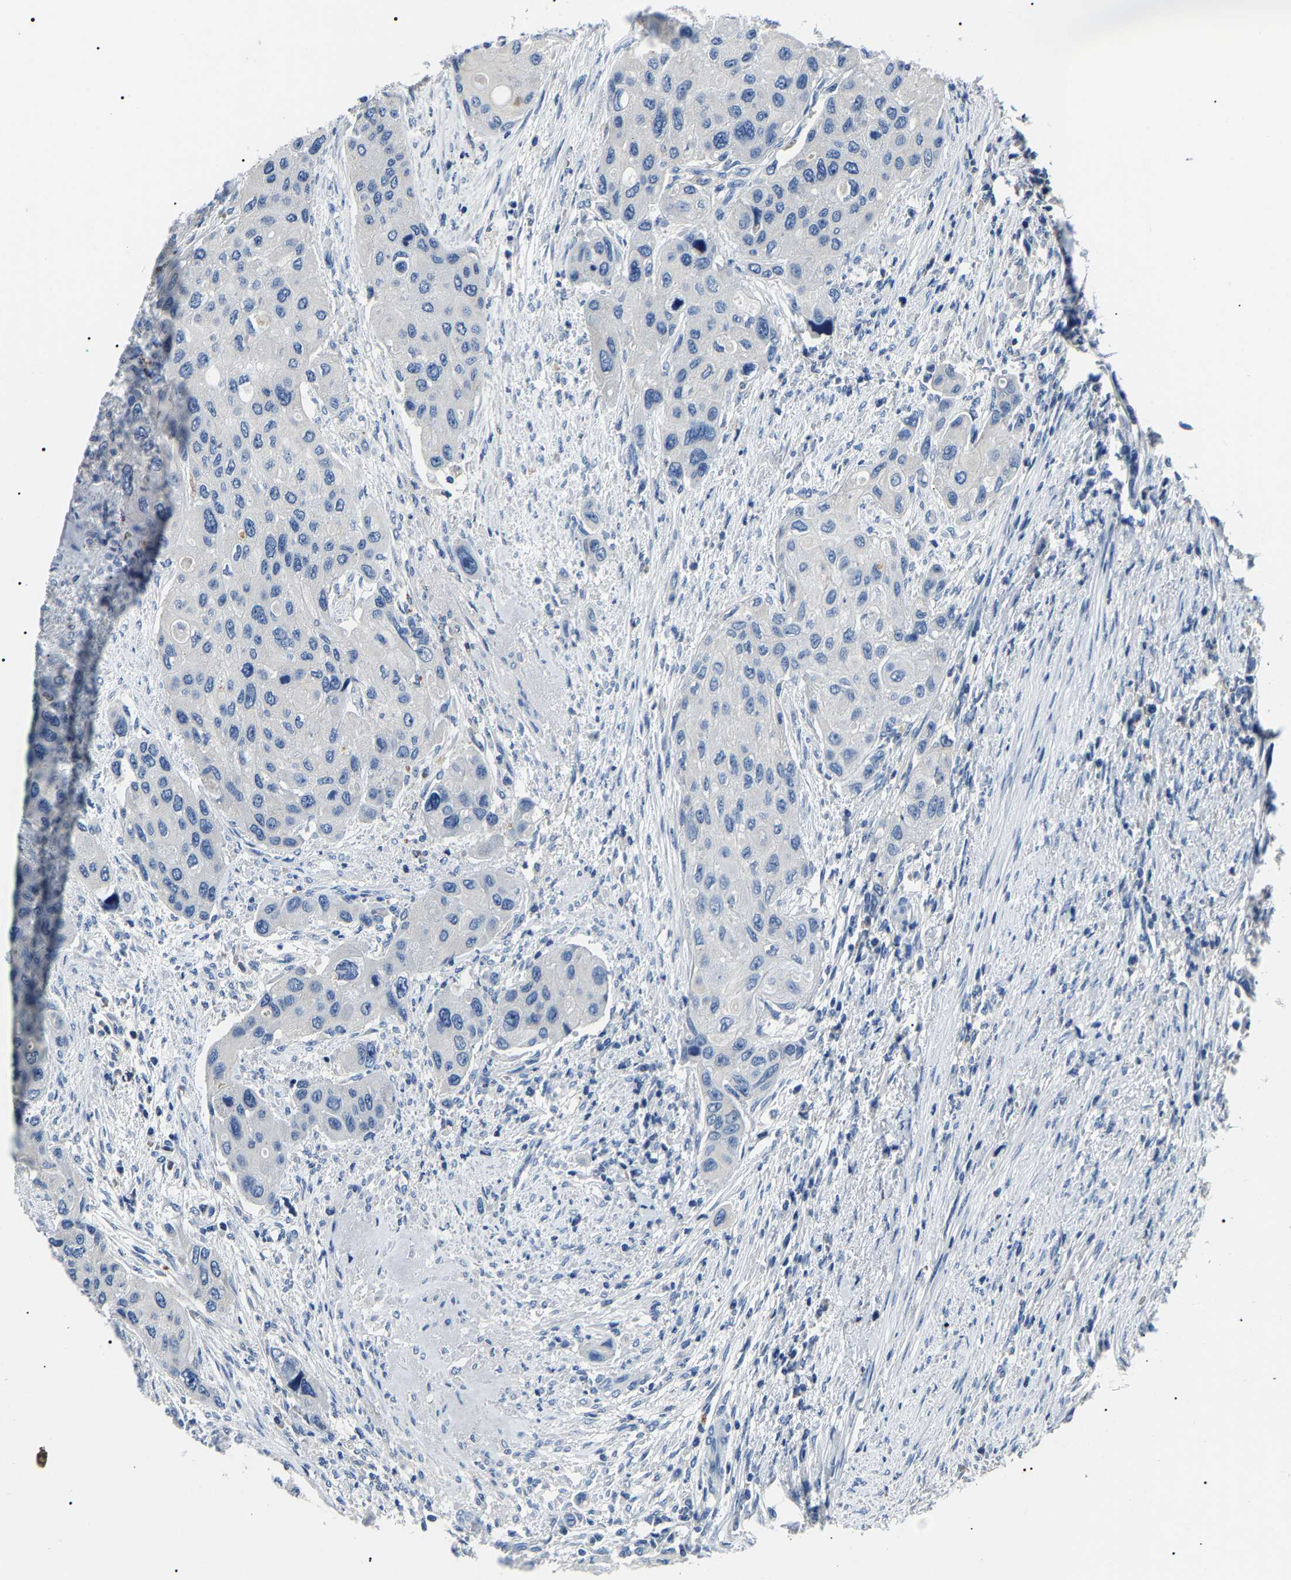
{"staining": {"intensity": "negative", "quantity": "none", "location": "none"}, "tissue": "urothelial cancer", "cell_type": "Tumor cells", "image_type": "cancer", "snomed": [{"axis": "morphology", "description": "Urothelial carcinoma, High grade"}, {"axis": "topography", "description": "Urinary bladder"}], "caption": "Protein analysis of high-grade urothelial carcinoma exhibits no significant expression in tumor cells.", "gene": "KLK15", "patient": {"sex": "female", "age": 56}}